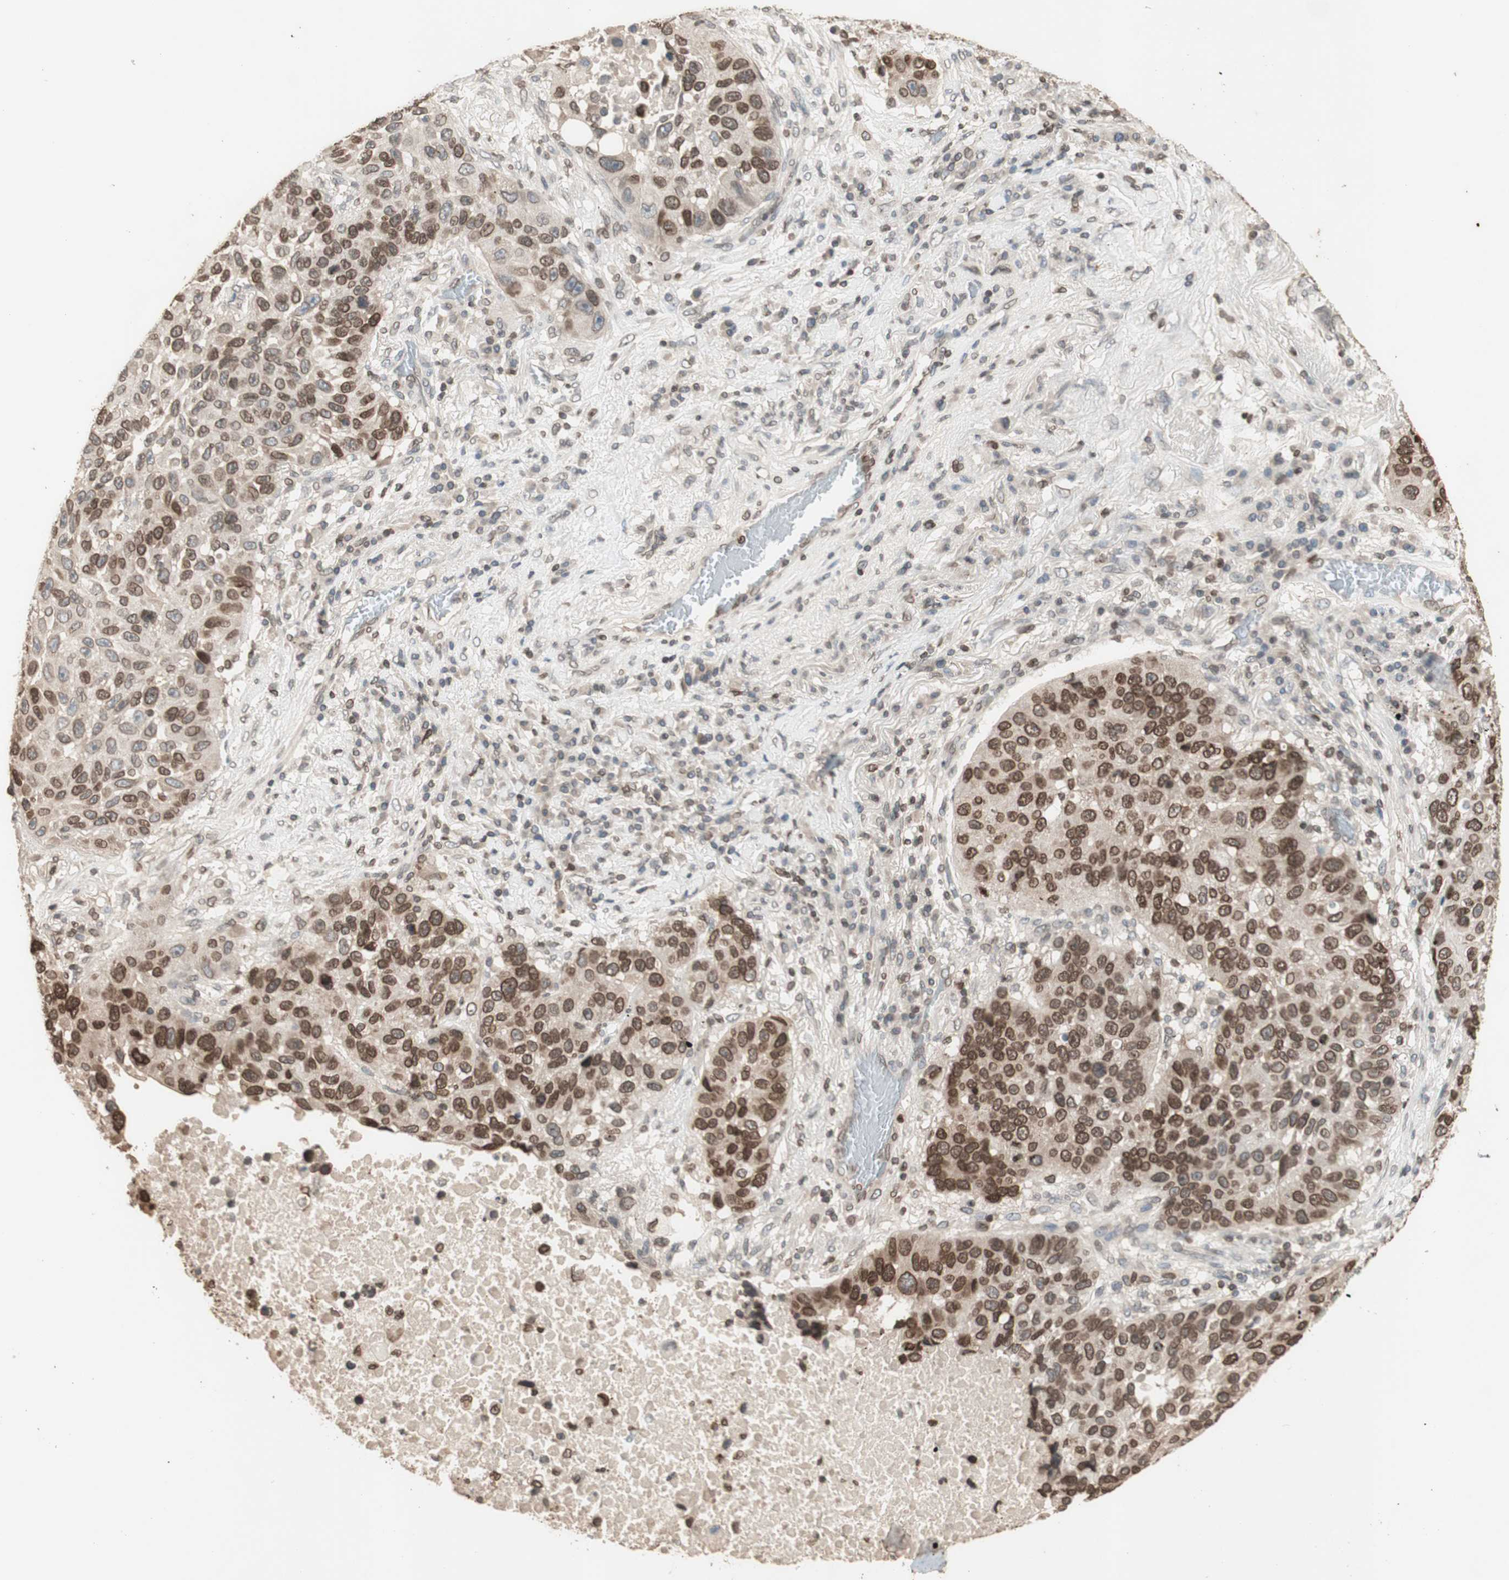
{"staining": {"intensity": "moderate", "quantity": ">75%", "location": "cytoplasmic/membranous,nuclear"}, "tissue": "lung cancer", "cell_type": "Tumor cells", "image_type": "cancer", "snomed": [{"axis": "morphology", "description": "Squamous cell carcinoma, NOS"}, {"axis": "topography", "description": "Lung"}], "caption": "Immunohistochemistry (IHC) staining of lung cancer, which displays medium levels of moderate cytoplasmic/membranous and nuclear positivity in about >75% of tumor cells indicating moderate cytoplasmic/membranous and nuclear protein expression. The staining was performed using DAB (brown) for protein detection and nuclei were counterstained in hematoxylin (blue).", "gene": "TMPO", "patient": {"sex": "male", "age": 57}}